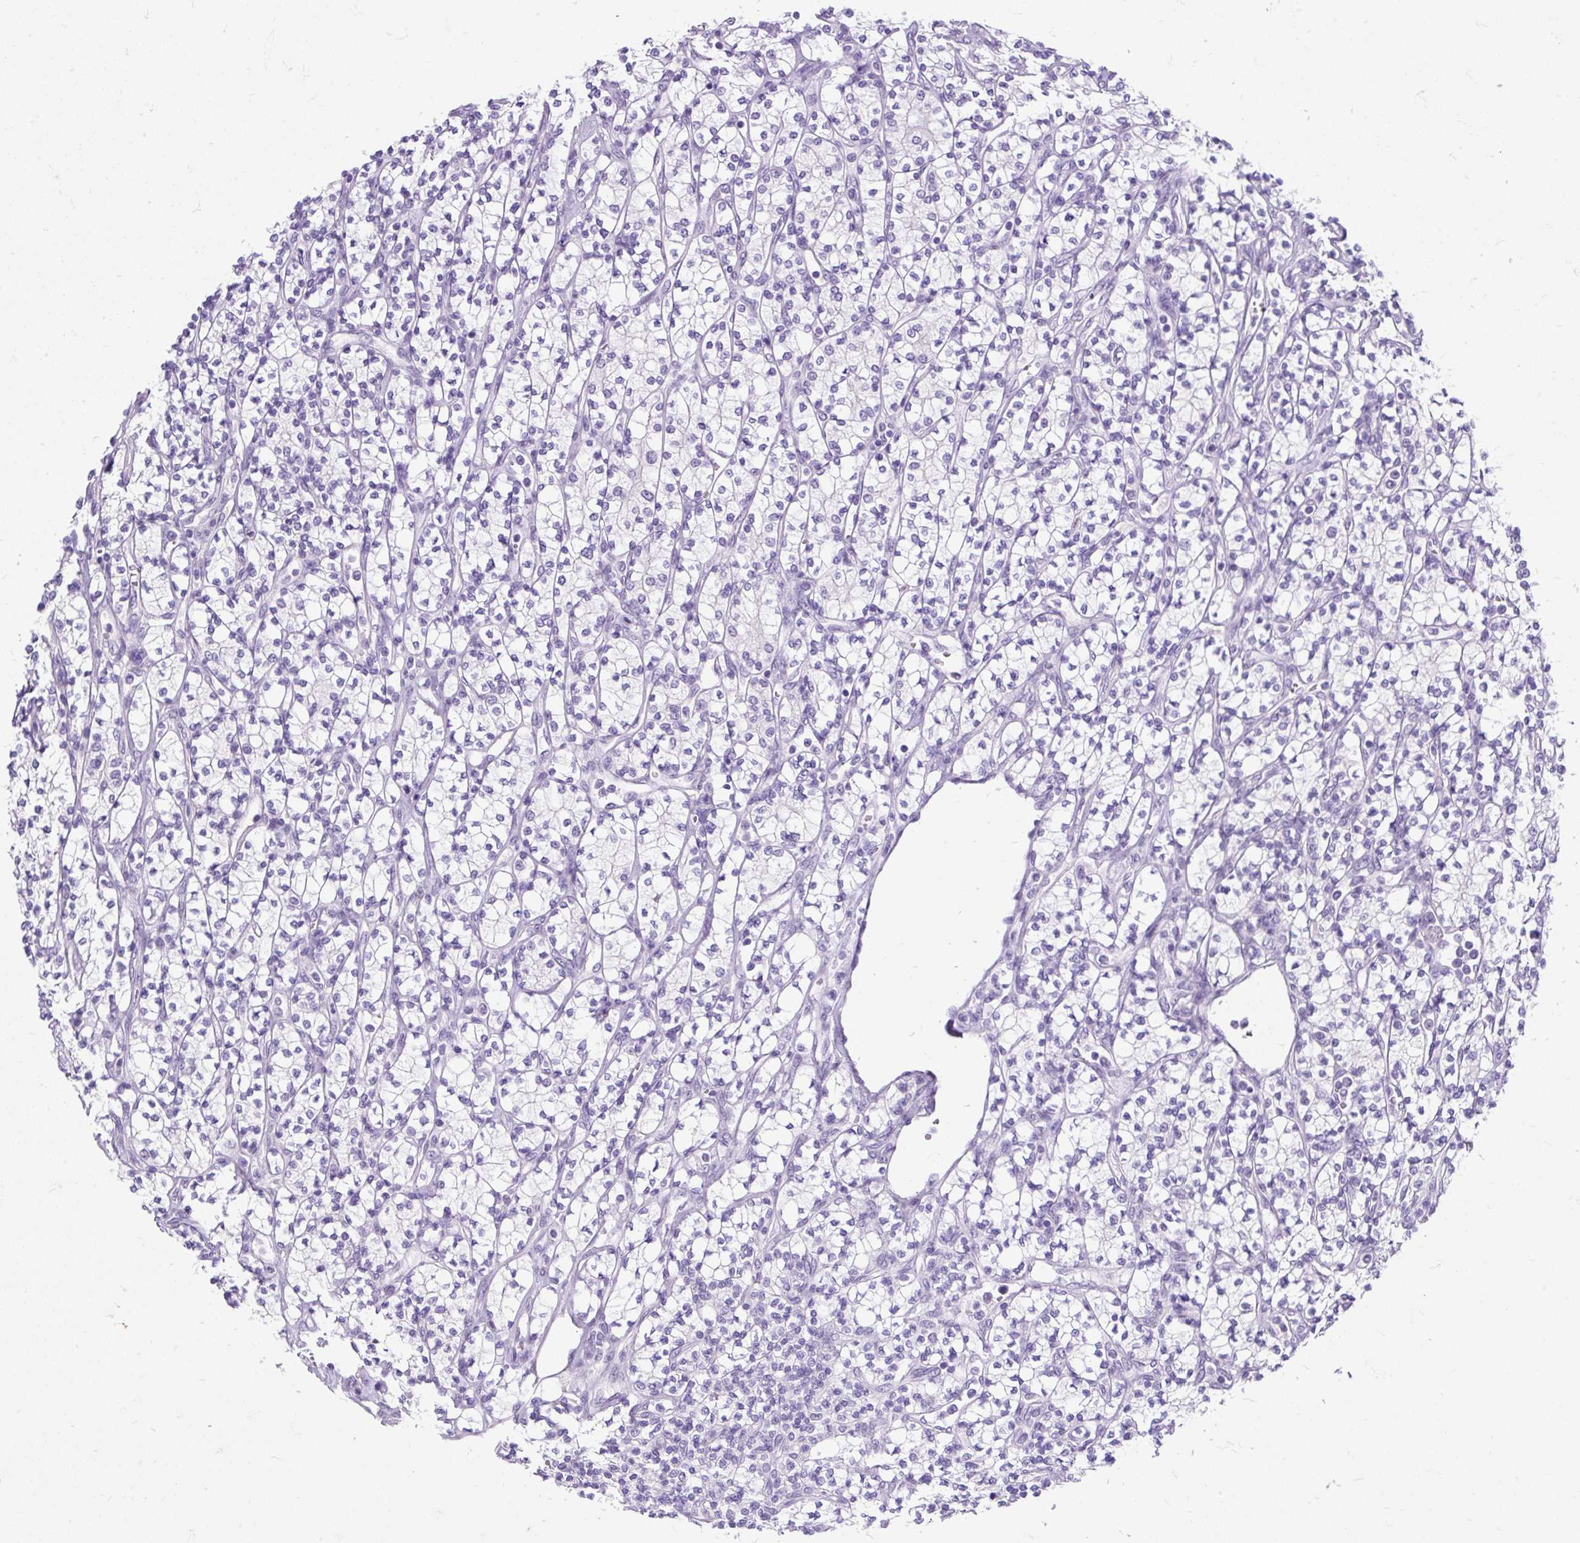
{"staining": {"intensity": "negative", "quantity": "none", "location": "none"}, "tissue": "renal cancer", "cell_type": "Tumor cells", "image_type": "cancer", "snomed": [{"axis": "morphology", "description": "Adenocarcinoma, NOS"}, {"axis": "topography", "description": "Kidney"}], "caption": "DAB (3,3'-diaminobenzidine) immunohistochemical staining of human renal cancer (adenocarcinoma) demonstrates no significant positivity in tumor cells.", "gene": "SCGB1A1", "patient": {"sex": "male", "age": 77}}